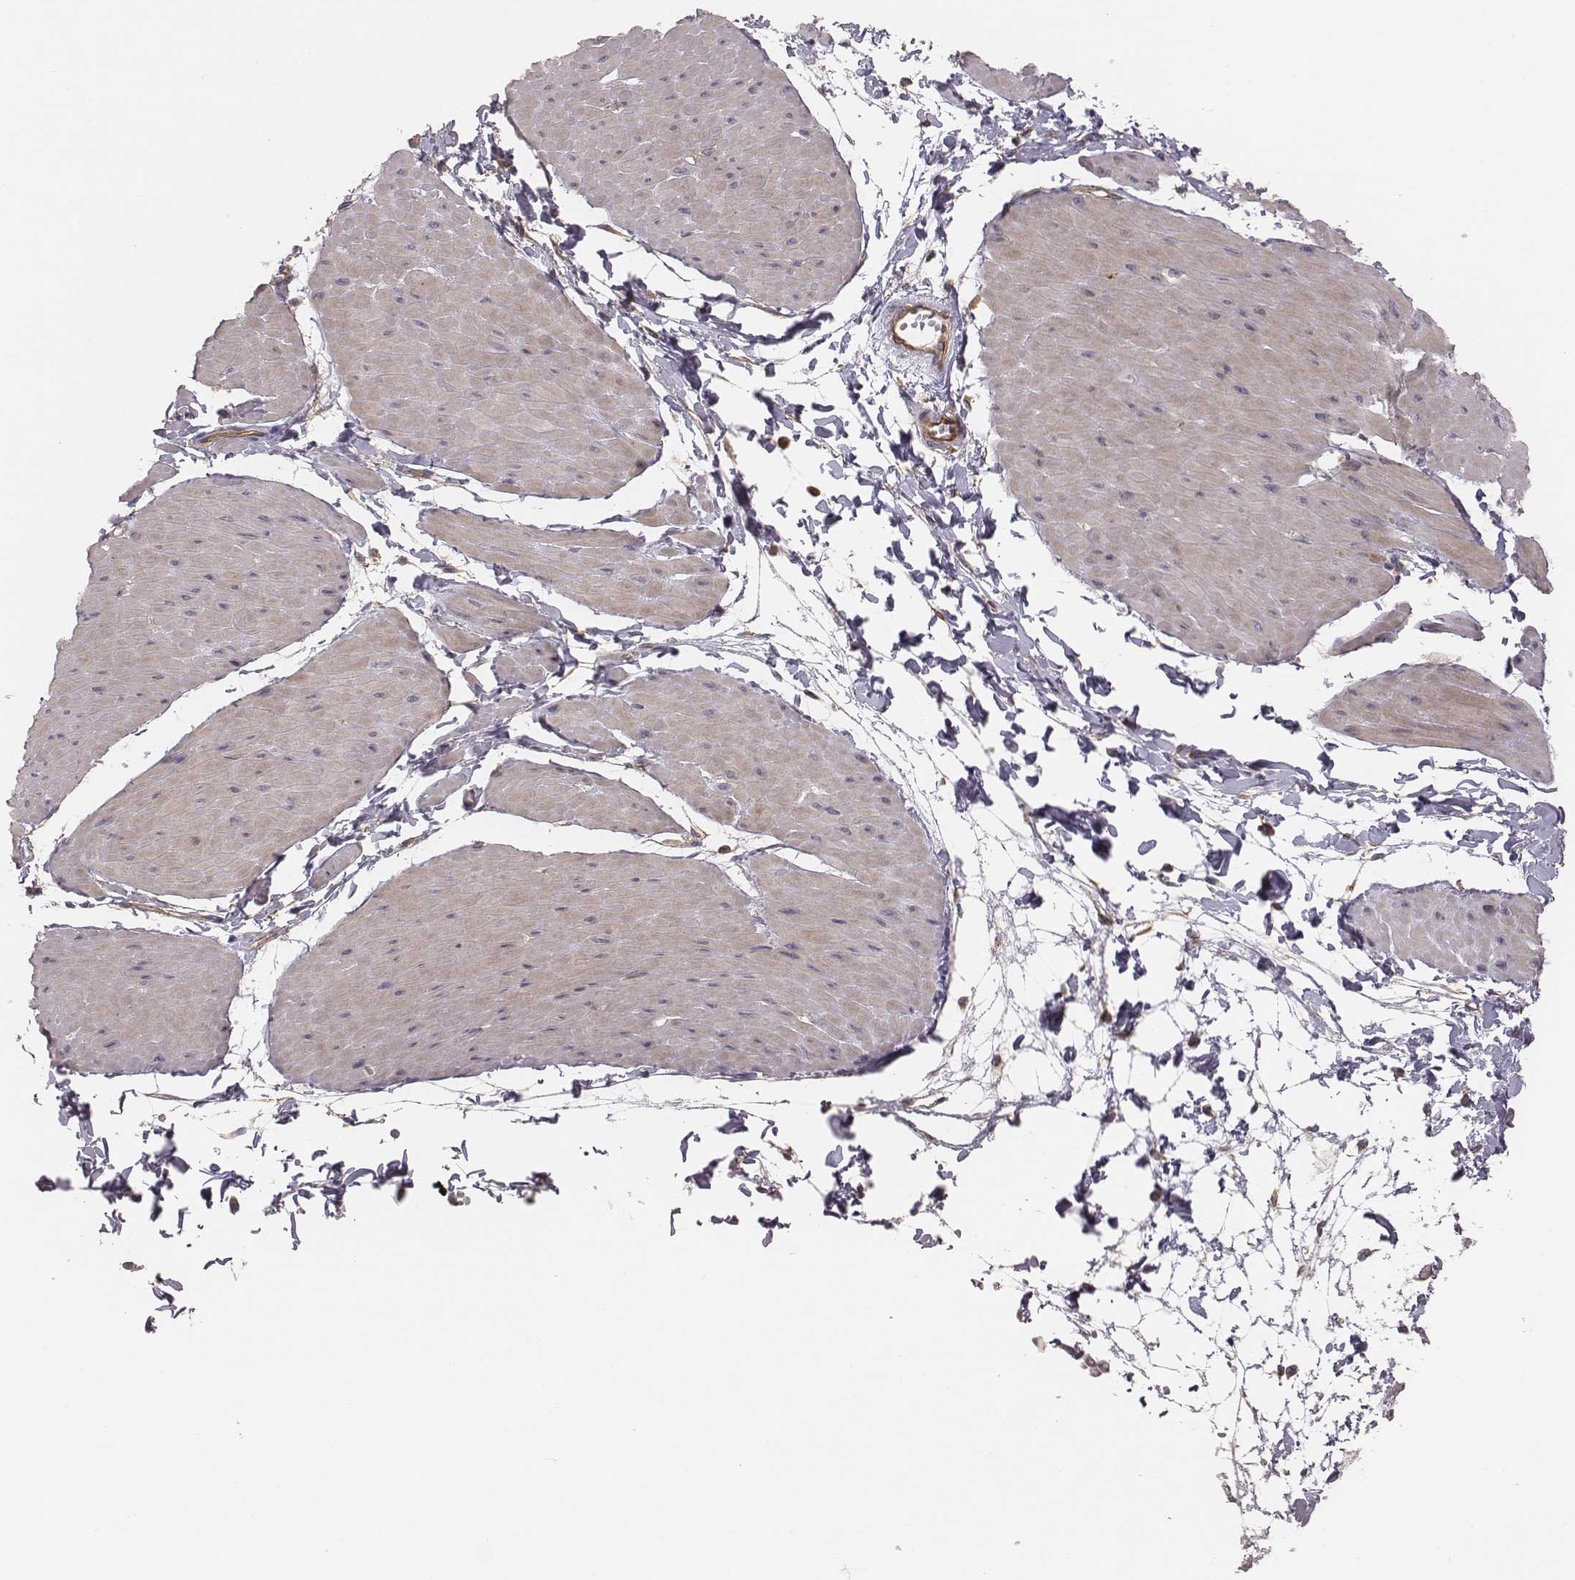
{"staining": {"intensity": "moderate", "quantity": "25%-75%", "location": "cytoplasmic/membranous"}, "tissue": "adipose tissue", "cell_type": "Adipocytes", "image_type": "normal", "snomed": [{"axis": "morphology", "description": "Normal tissue, NOS"}, {"axis": "topography", "description": "Smooth muscle"}, {"axis": "topography", "description": "Peripheral nerve tissue"}], "caption": "DAB (3,3'-diaminobenzidine) immunohistochemical staining of normal human adipose tissue shows moderate cytoplasmic/membranous protein positivity in about 25%-75% of adipocytes.", "gene": "CAD", "patient": {"sex": "male", "age": 58}}